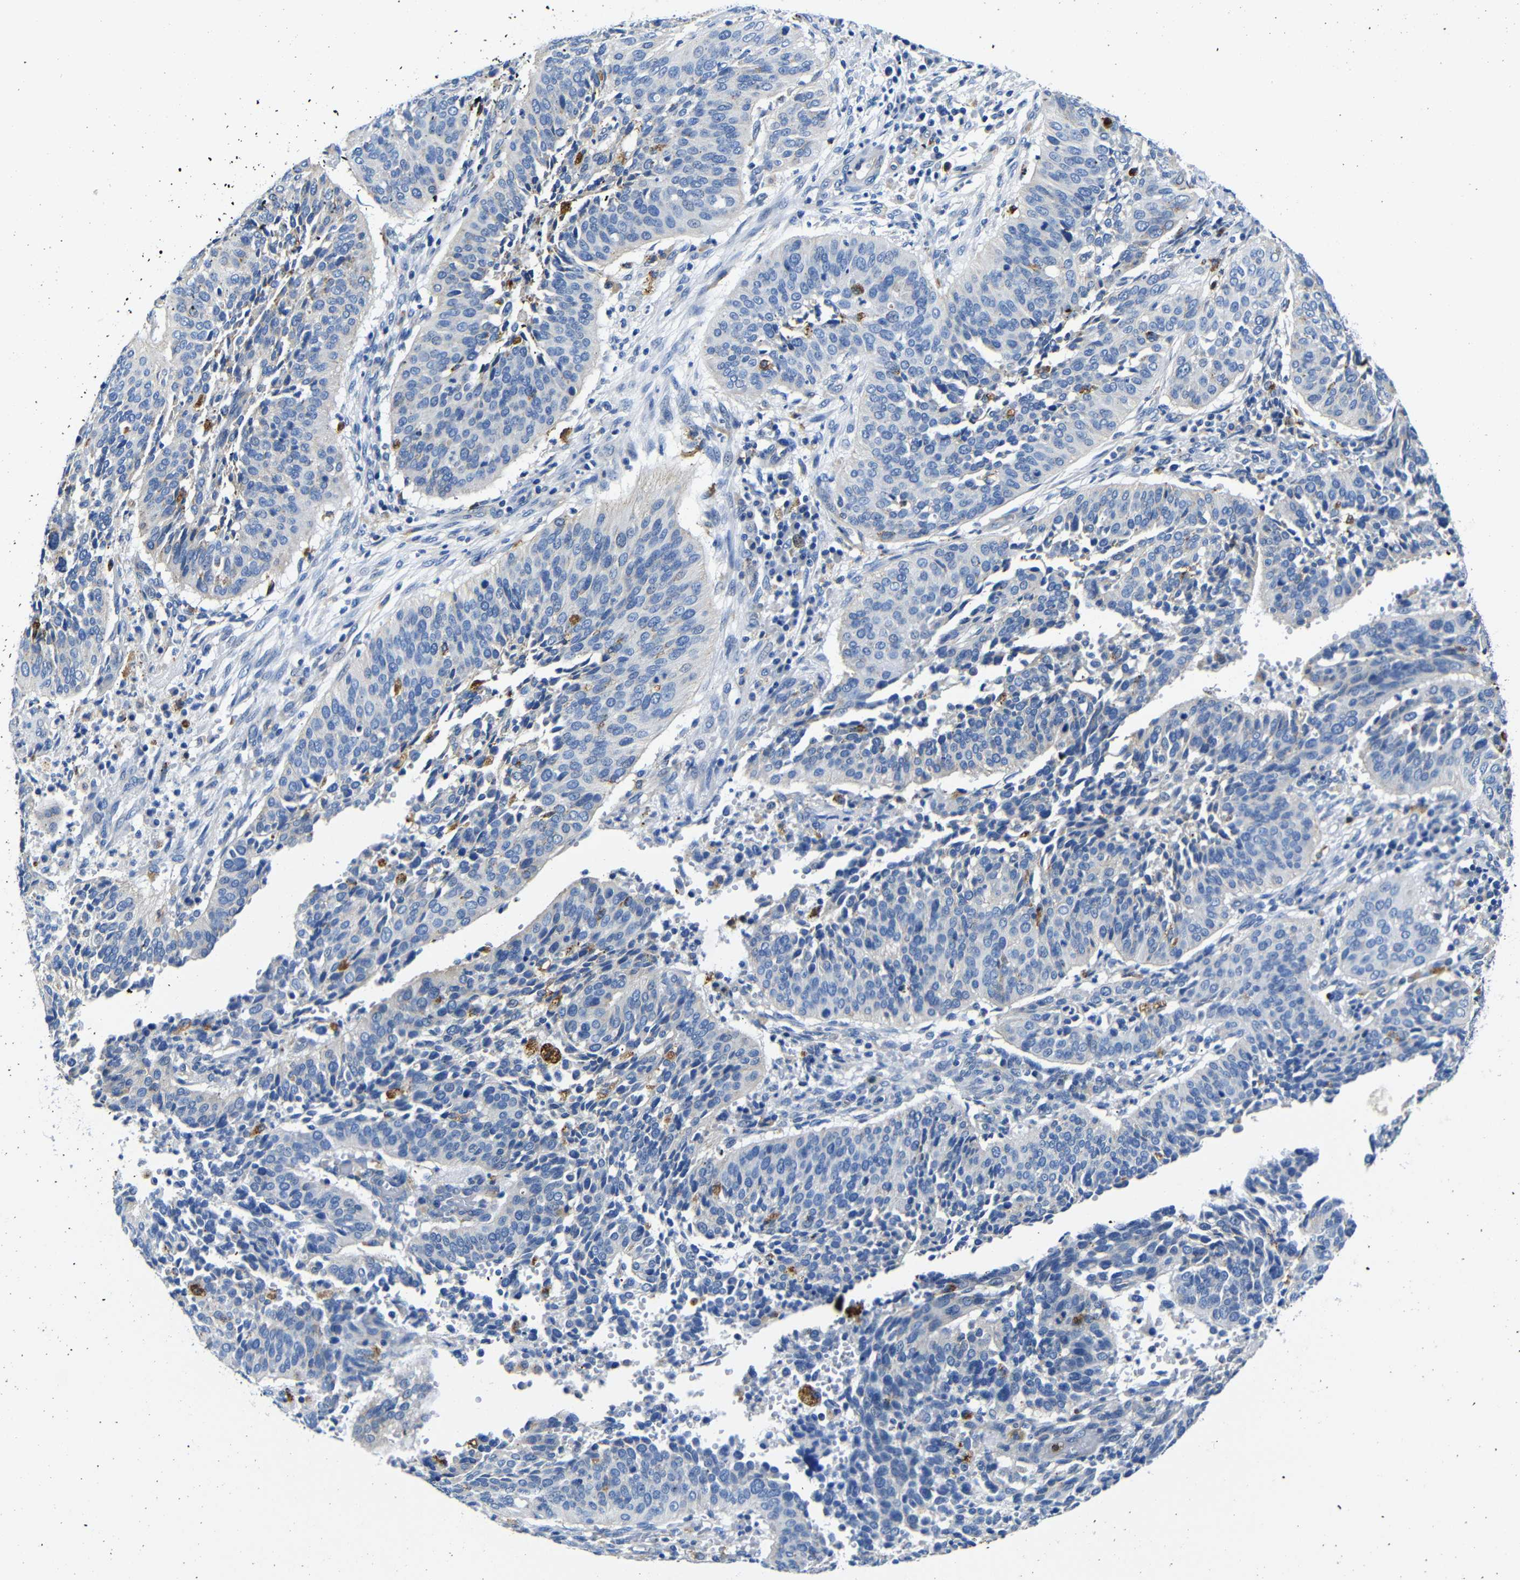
{"staining": {"intensity": "negative", "quantity": "none", "location": "none"}, "tissue": "cervical cancer", "cell_type": "Tumor cells", "image_type": "cancer", "snomed": [{"axis": "morphology", "description": "Normal tissue, NOS"}, {"axis": "morphology", "description": "Squamous cell carcinoma, NOS"}, {"axis": "topography", "description": "Cervix"}], "caption": "IHC histopathology image of neoplastic tissue: human squamous cell carcinoma (cervical) stained with DAB demonstrates no significant protein positivity in tumor cells. (Immunohistochemistry (ihc), brightfield microscopy, high magnification).", "gene": "GIMAP2", "patient": {"sex": "female", "age": 39}}